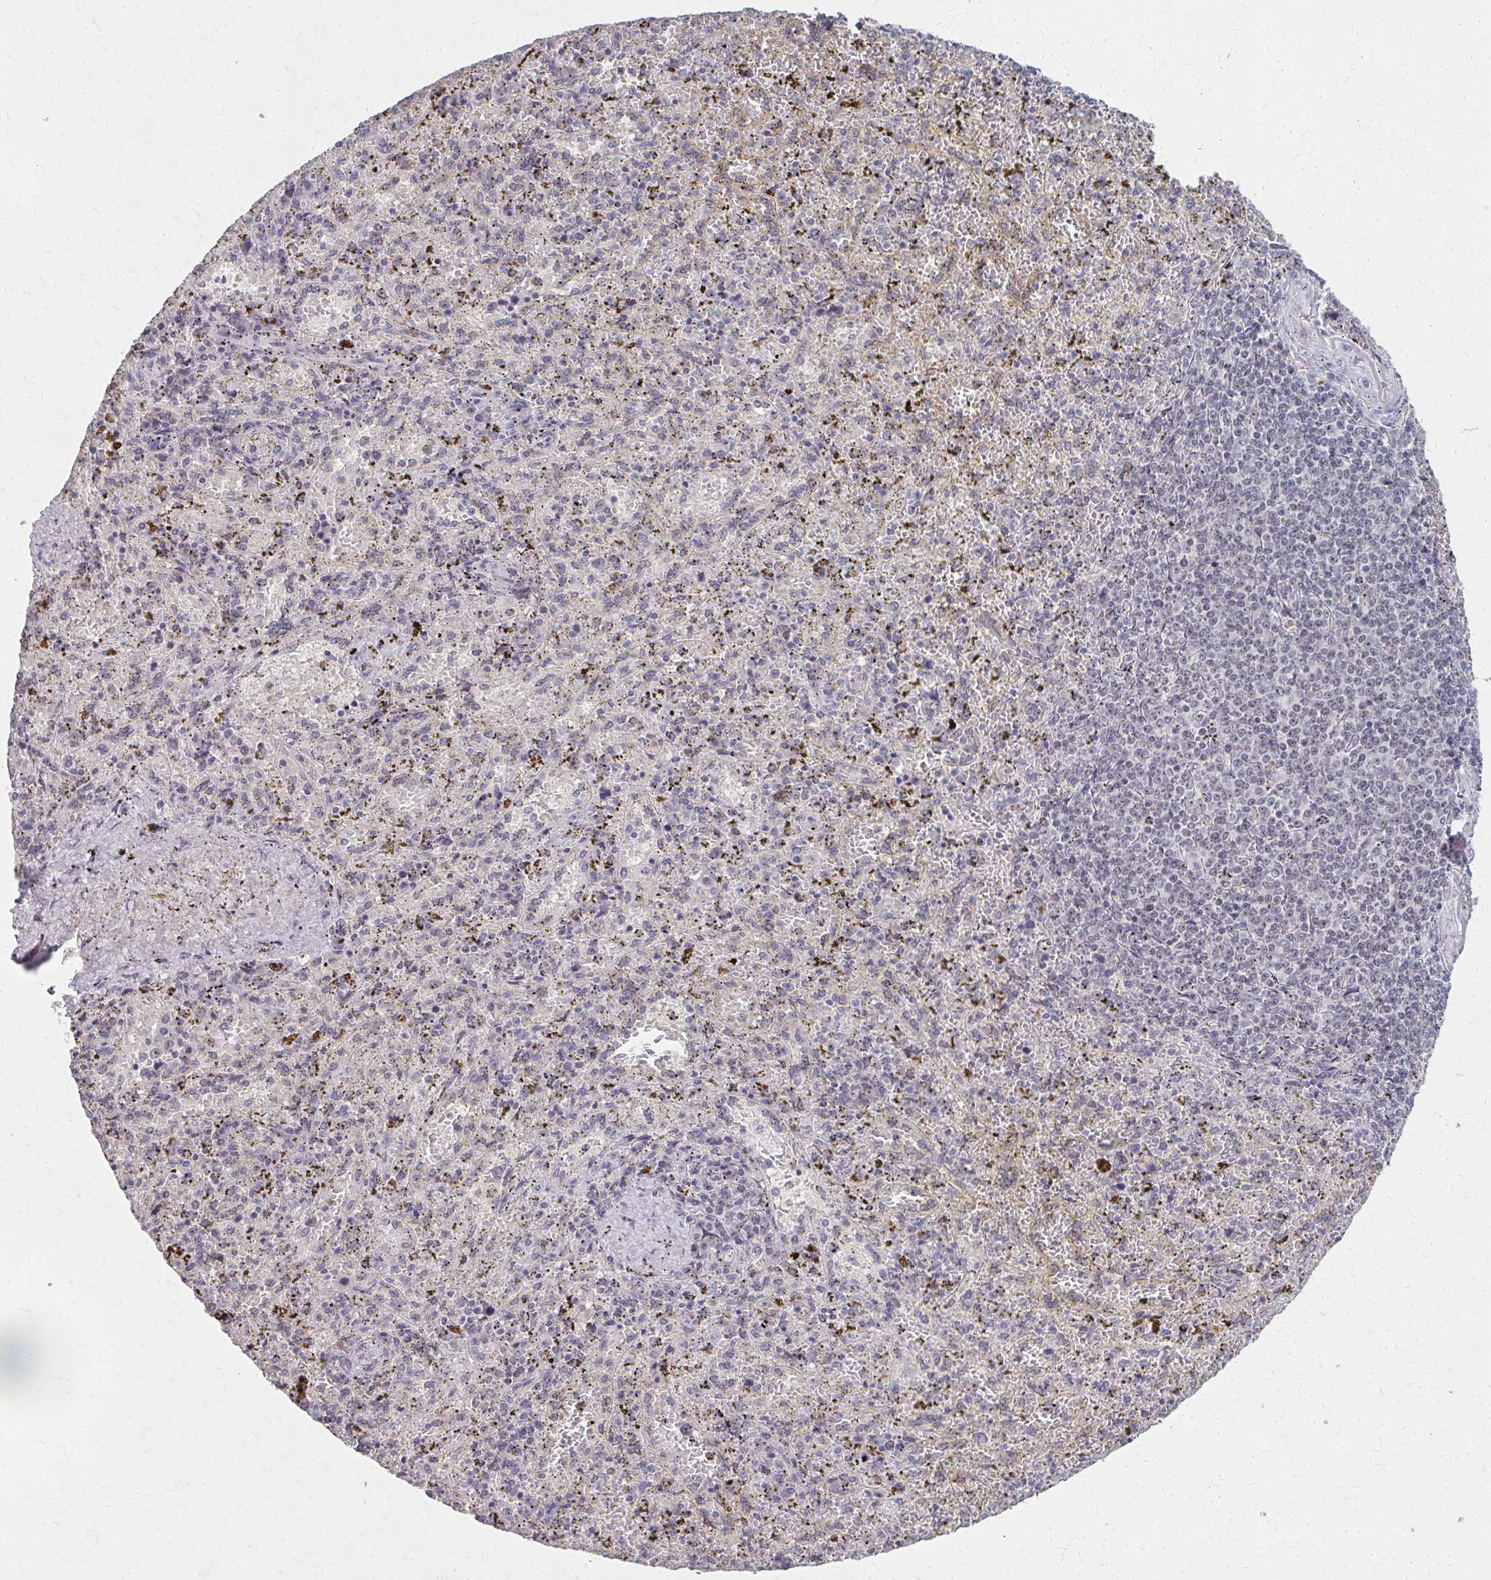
{"staining": {"intensity": "weak", "quantity": "<25%", "location": "nuclear"}, "tissue": "spleen", "cell_type": "Cells in red pulp", "image_type": "normal", "snomed": [{"axis": "morphology", "description": "Normal tissue, NOS"}, {"axis": "topography", "description": "Spleen"}], "caption": "Immunohistochemistry (IHC) photomicrograph of normal spleen: human spleen stained with DAB (3,3'-diaminobenzidine) shows no significant protein staining in cells in red pulp. (Immunohistochemistry (IHC), brightfield microscopy, high magnification).", "gene": "NUDT16", "patient": {"sex": "female", "age": 50}}